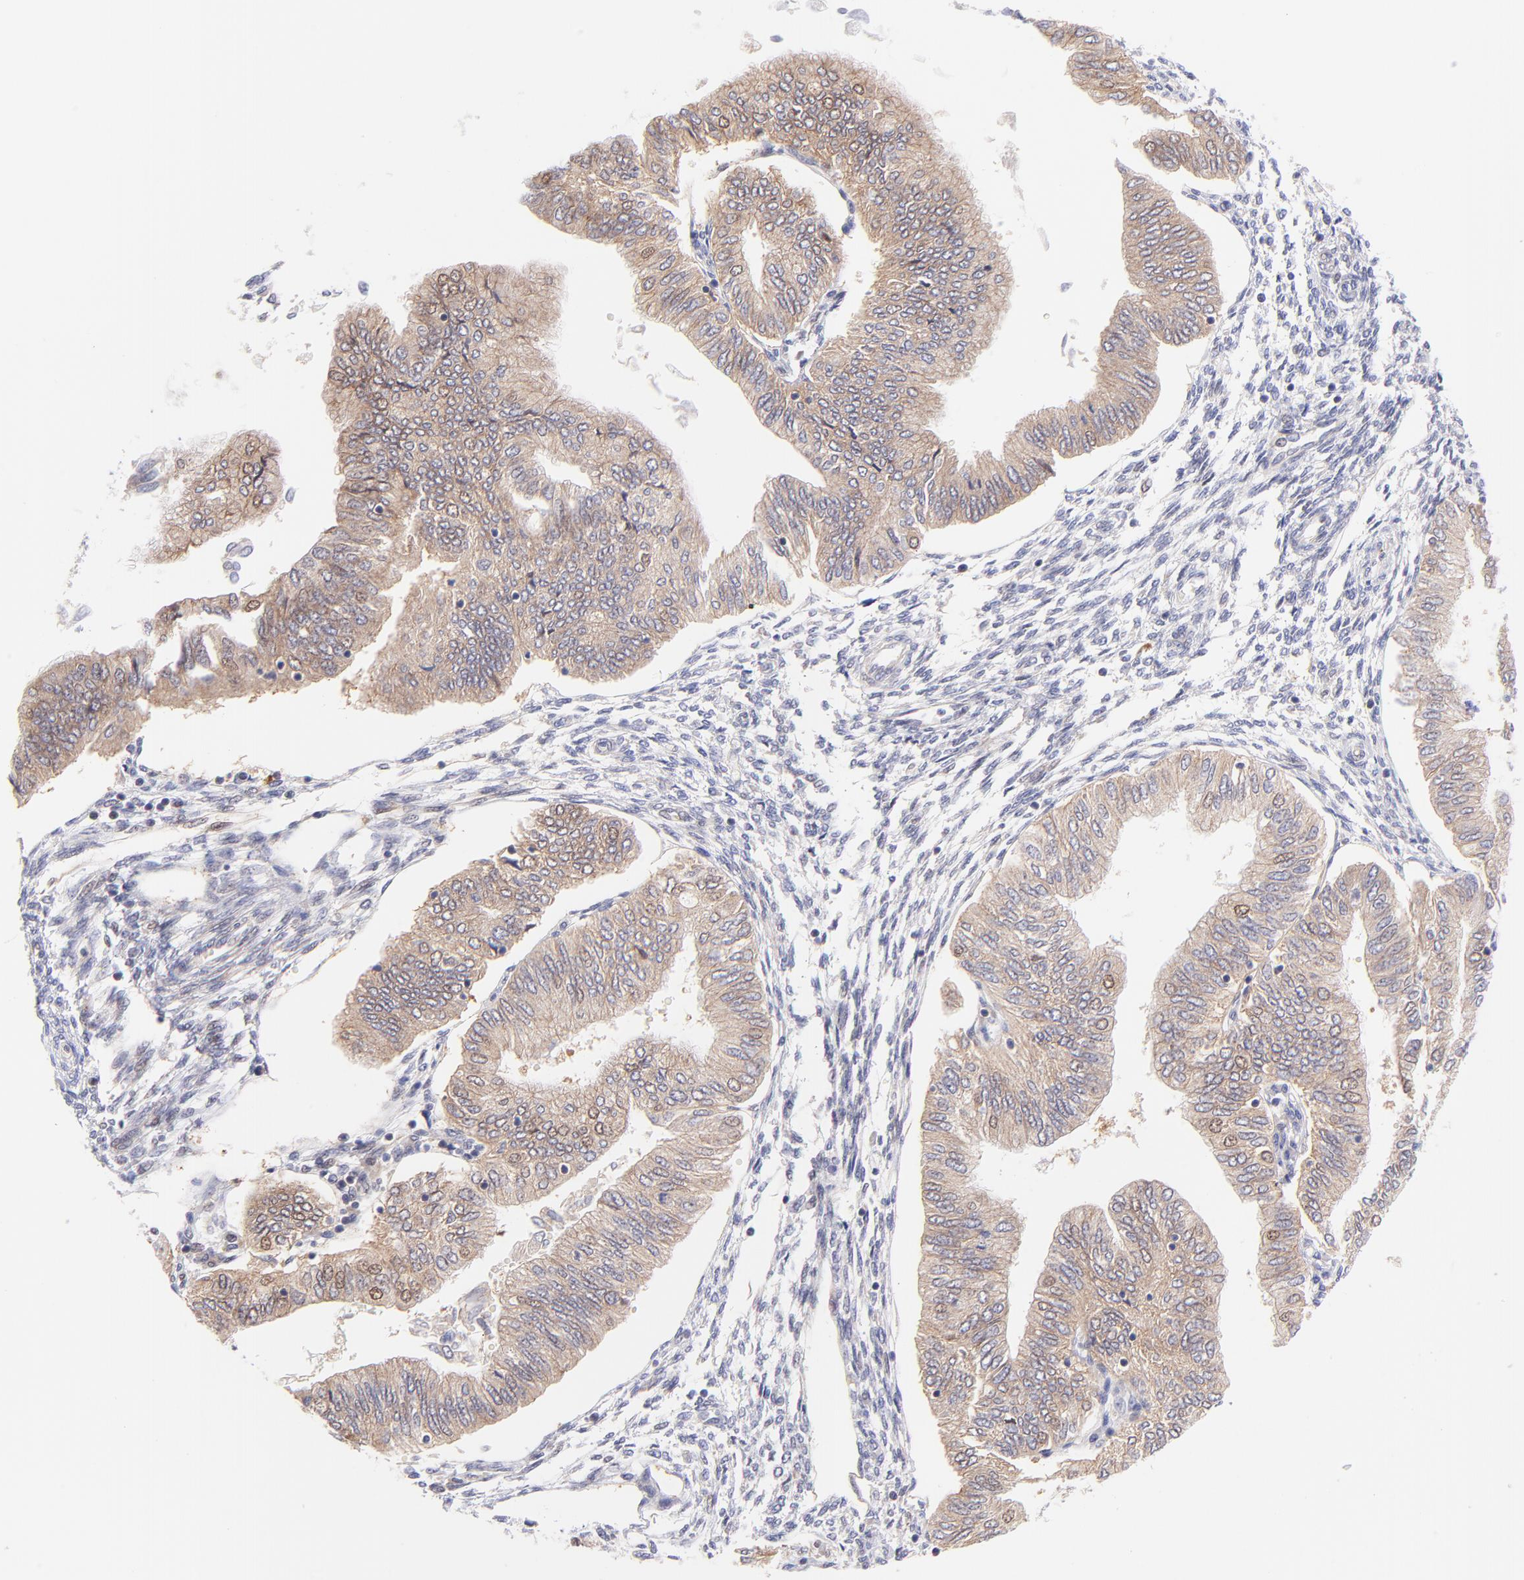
{"staining": {"intensity": "weak", "quantity": ">75%", "location": "cytoplasmic/membranous"}, "tissue": "endometrial cancer", "cell_type": "Tumor cells", "image_type": "cancer", "snomed": [{"axis": "morphology", "description": "Adenocarcinoma, NOS"}, {"axis": "topography", "description": "Endometrium"}], "caption": "Weak cytoplasmic/membranous staining for a protein is identified in approximately >75% of tumor cells of endometrial cancer (adenocarcinoma) using IHC.", "gene": "PBDC1", "patient": {"sex": "female", "age": 51}}